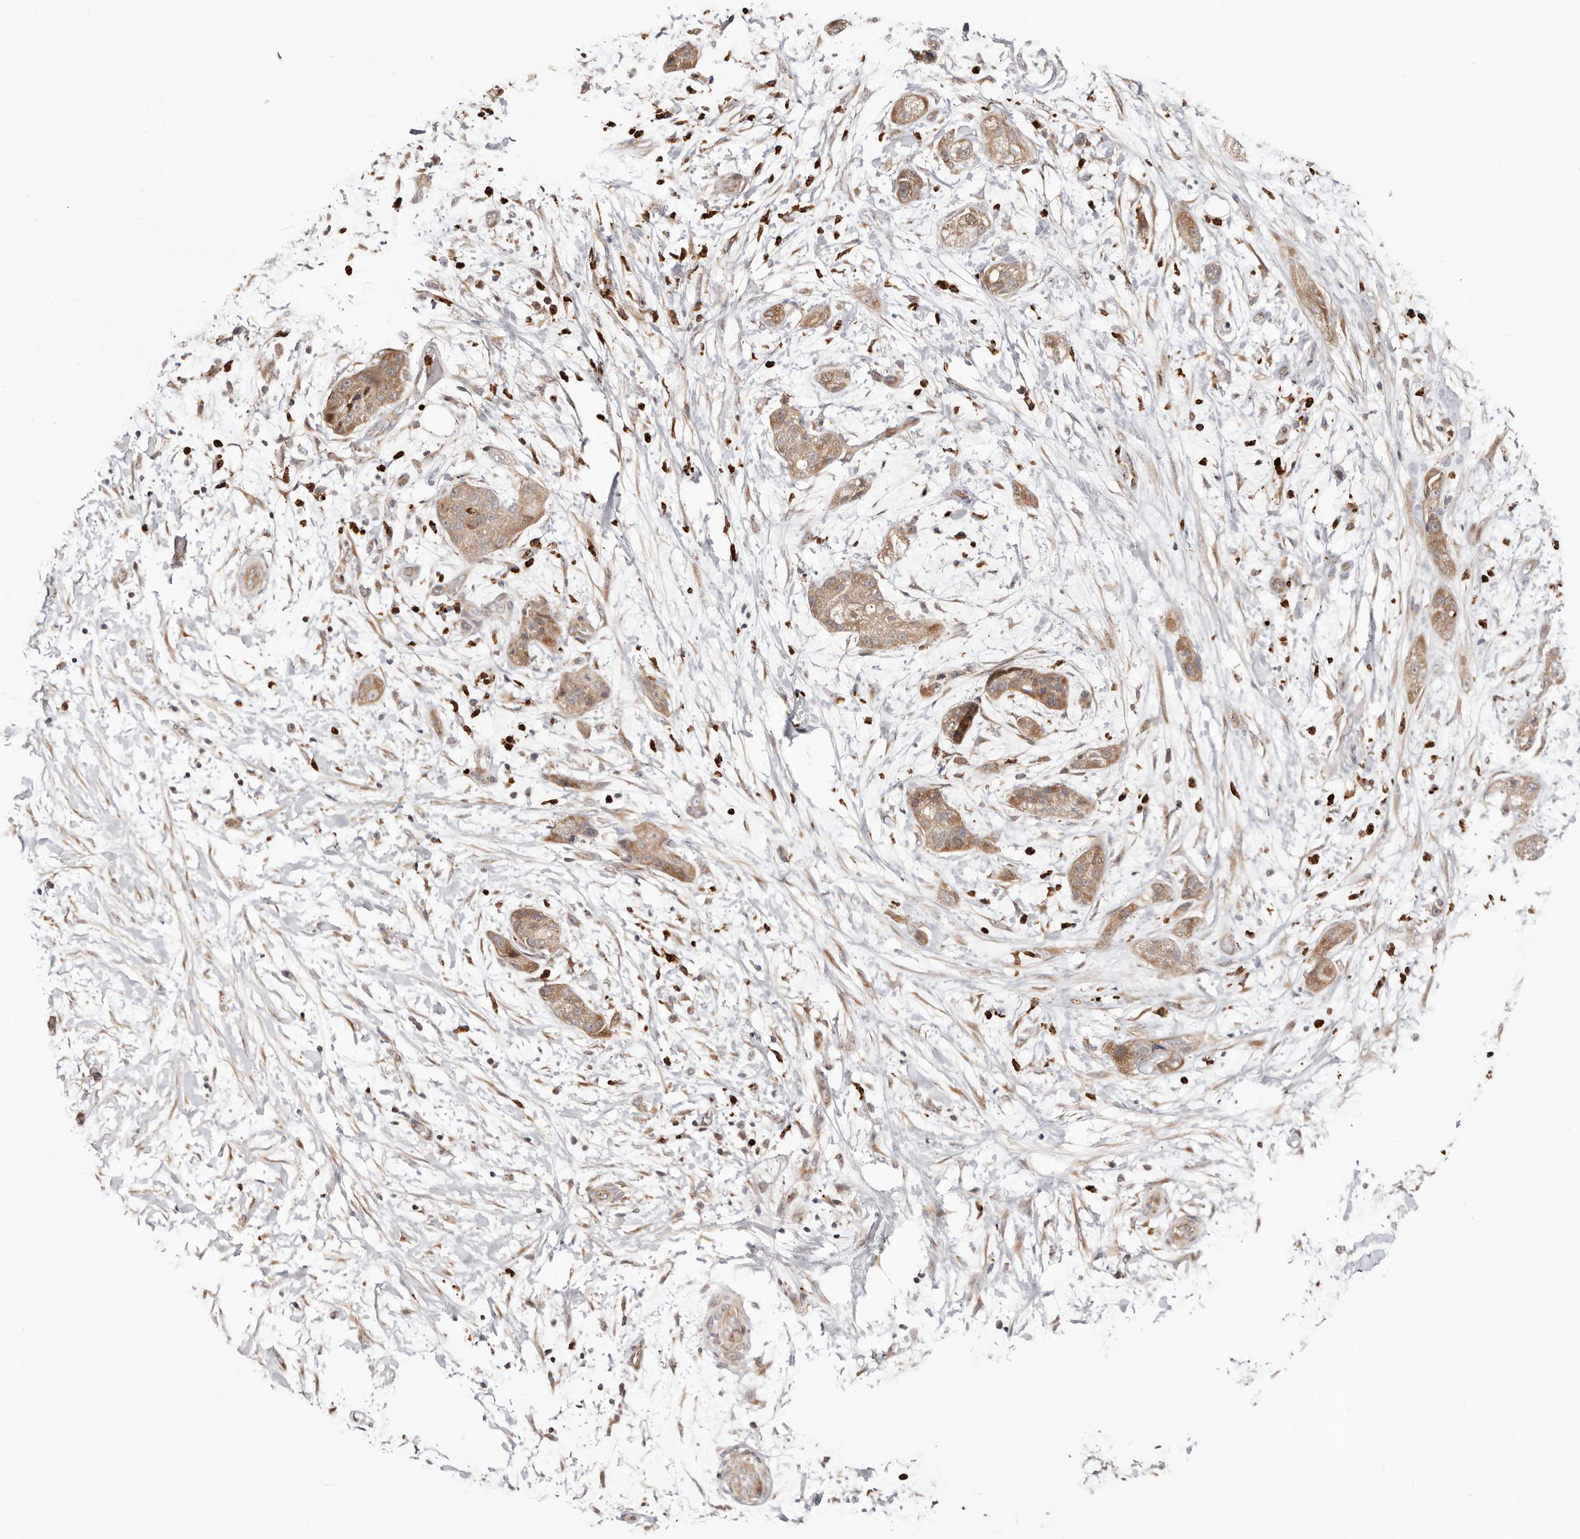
{"staining": {"intensity": "moderate", "quantity": ">75%", "location": "cytoplasmic/membranous"}, "tissue": "pancreatic cancer", "cell_type": "Tumor cells", "image_type": "cancer", "snomed": [{"axis": "morphology", "description": "Adenocarcinoma, NOS"}, {"axis": "topography", "description": "Pancreas"}], "caption": "Brown immunohistochemical staining in human pancreatic cancer exhibits moderate cytoplasmic/membranous positivity in approximately >75% of tumor cells.", "gene": "USP33", "patient": {"sex": "female", "age": 78}}